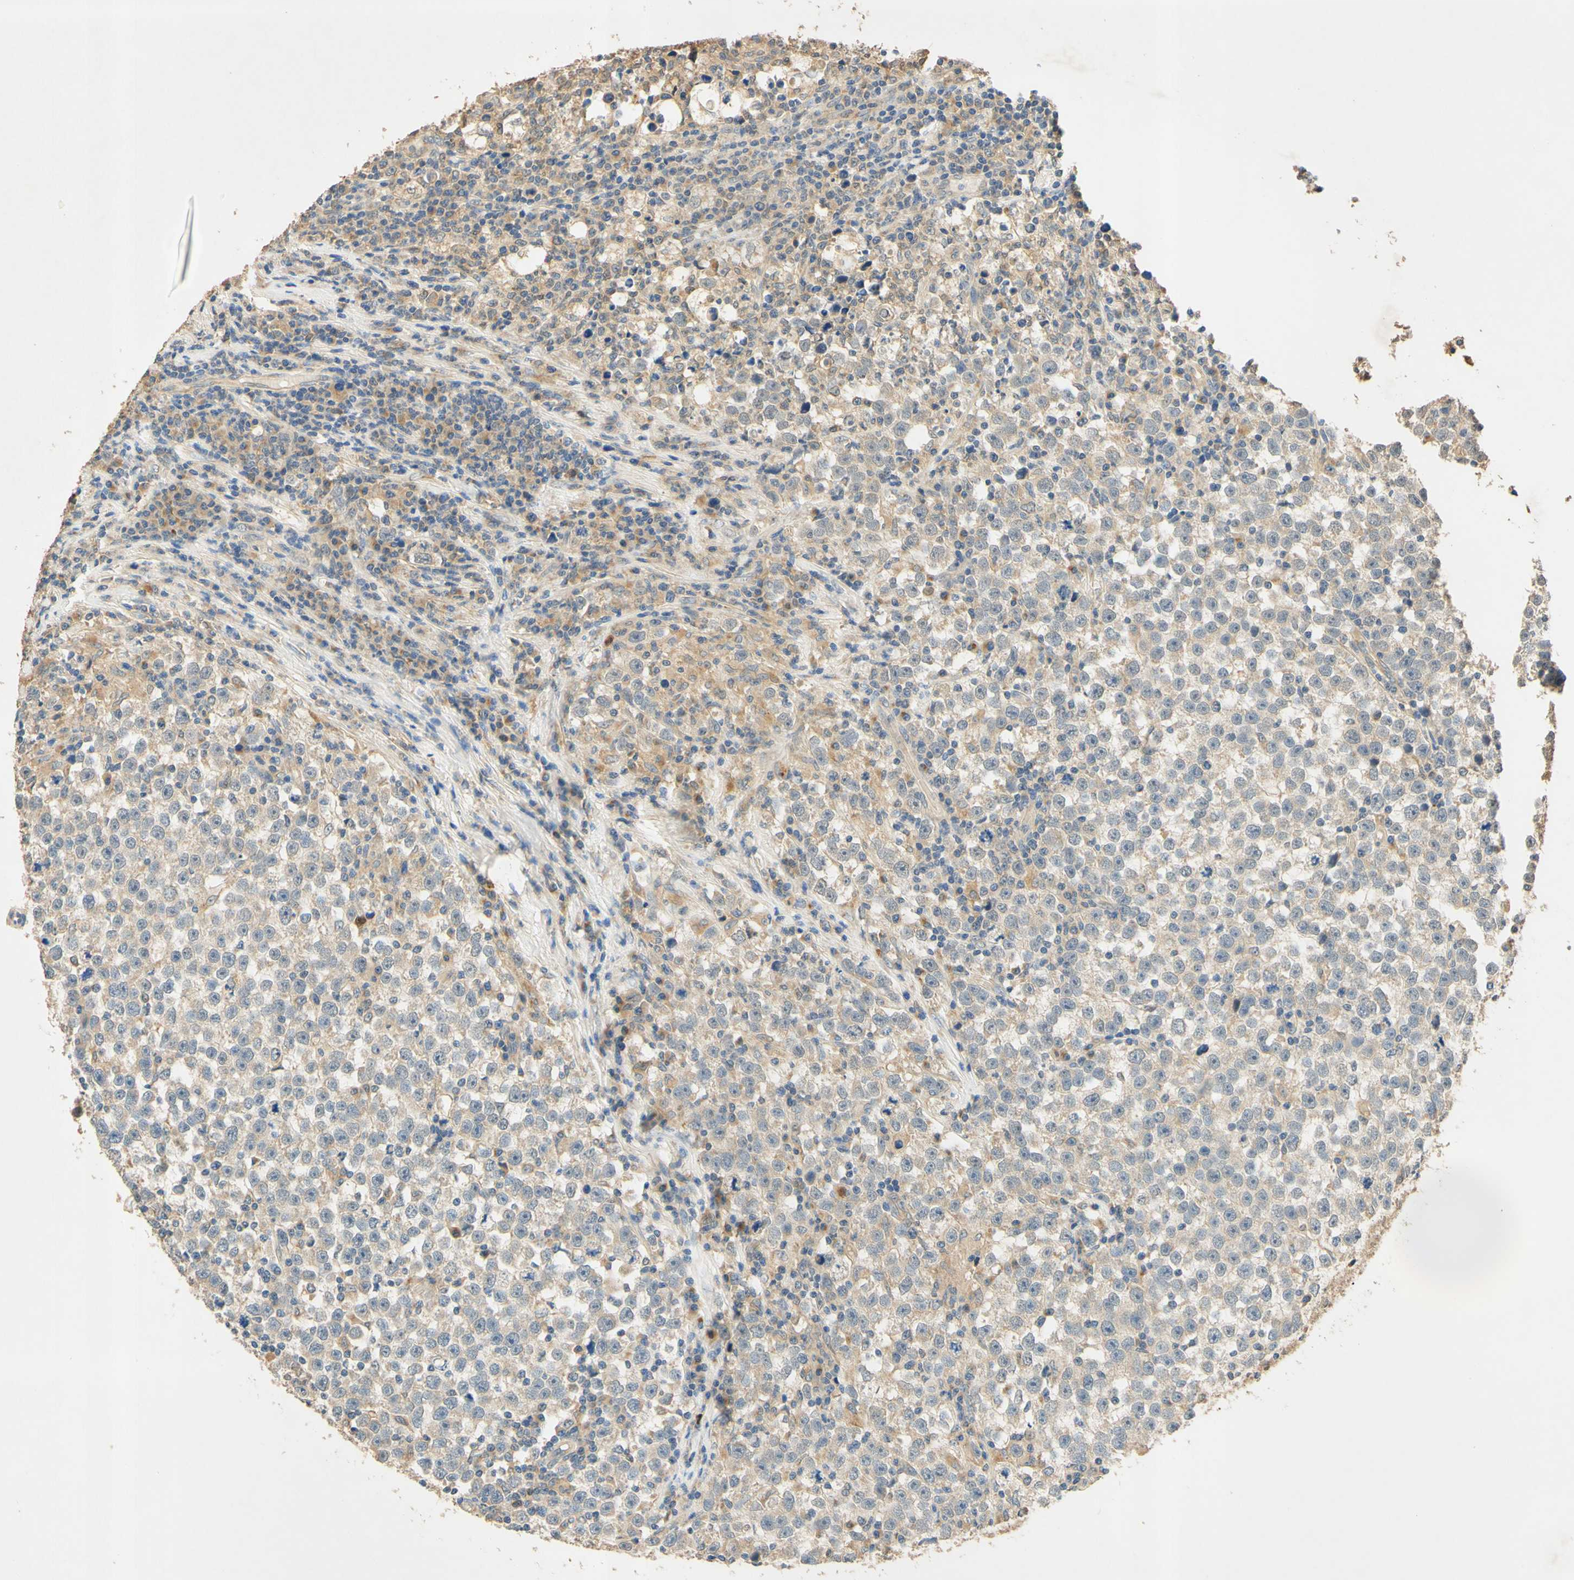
{"staining": {"intensity": "weak", "quantity": ">75%", "location": "cytoplasmic/membranous"}, "tissue": "testis cancer", "cell_type": "Tumor cells", "image_type": "cancer", "snomed": [{"axis": "morphology", "description": "Seminoma, NOS"}, {"axis": "topography", "description": "Testis"}], "caption": "The histopathology image demonstrates staining of testis cancer, revealing weak cytoplasmic/membranous protein staining (brown color) within tumor cells.", "gene": "ENTREP2", "patient": {"sex": "male", "age": 43}}